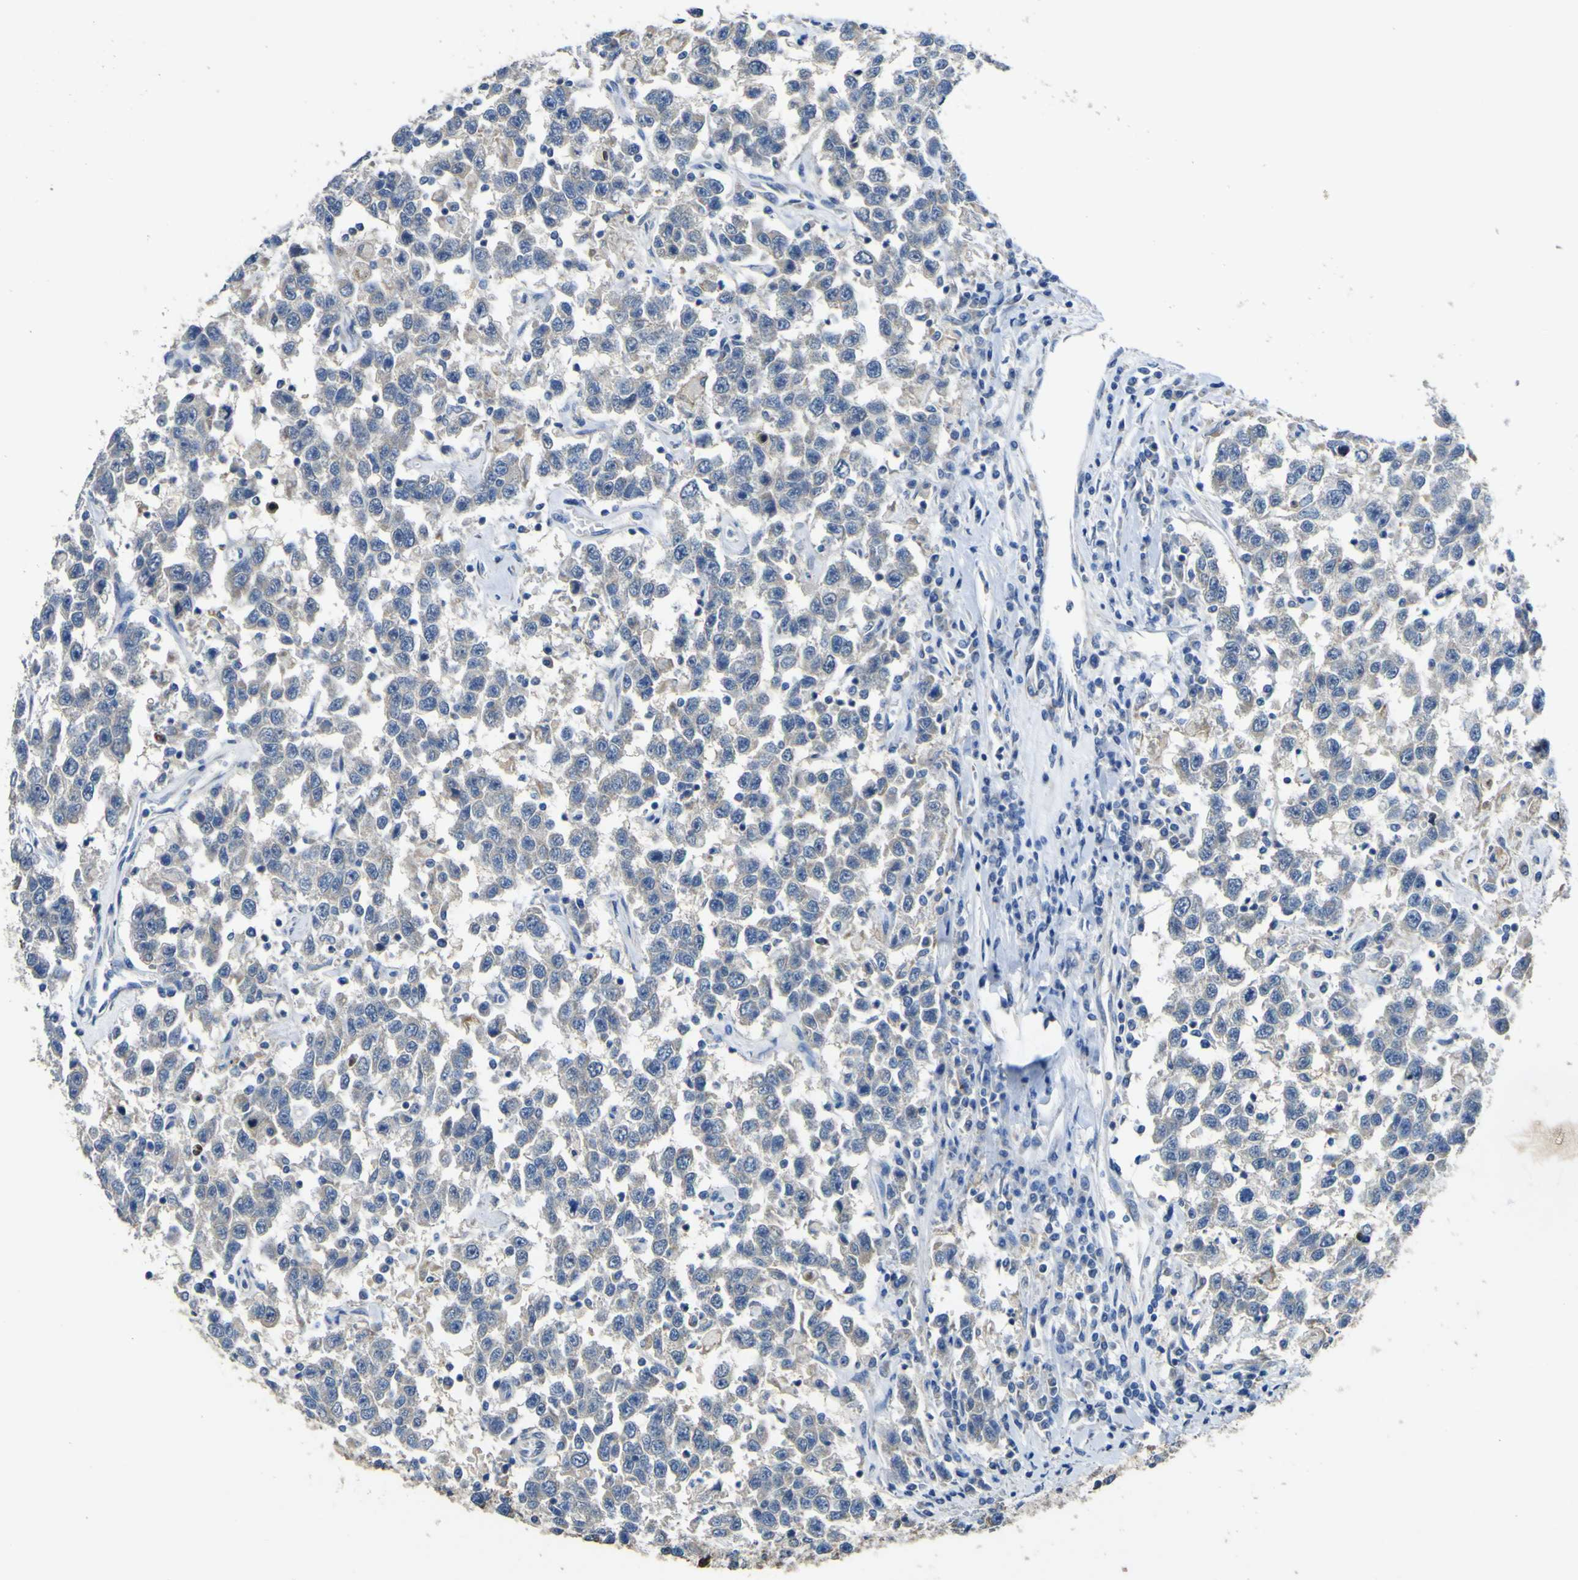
{"staining": {"intensity": "negative", "quantity": "none", "location": "none"}, "tissue": "testis cancer", "cell_type": "Tumor cells", "image_type": "cancer", "snomed": [{"axis": "morphology", "description": "Seminoma, NOS"}, {"axis": "topography", "description": "Testis"}], "caption": "IHC of human seminoma (testis) demonstrates no staining in tumor cells.", "gene": "ALDH18A1", "patient": {"sex": "male", "age": 41}}